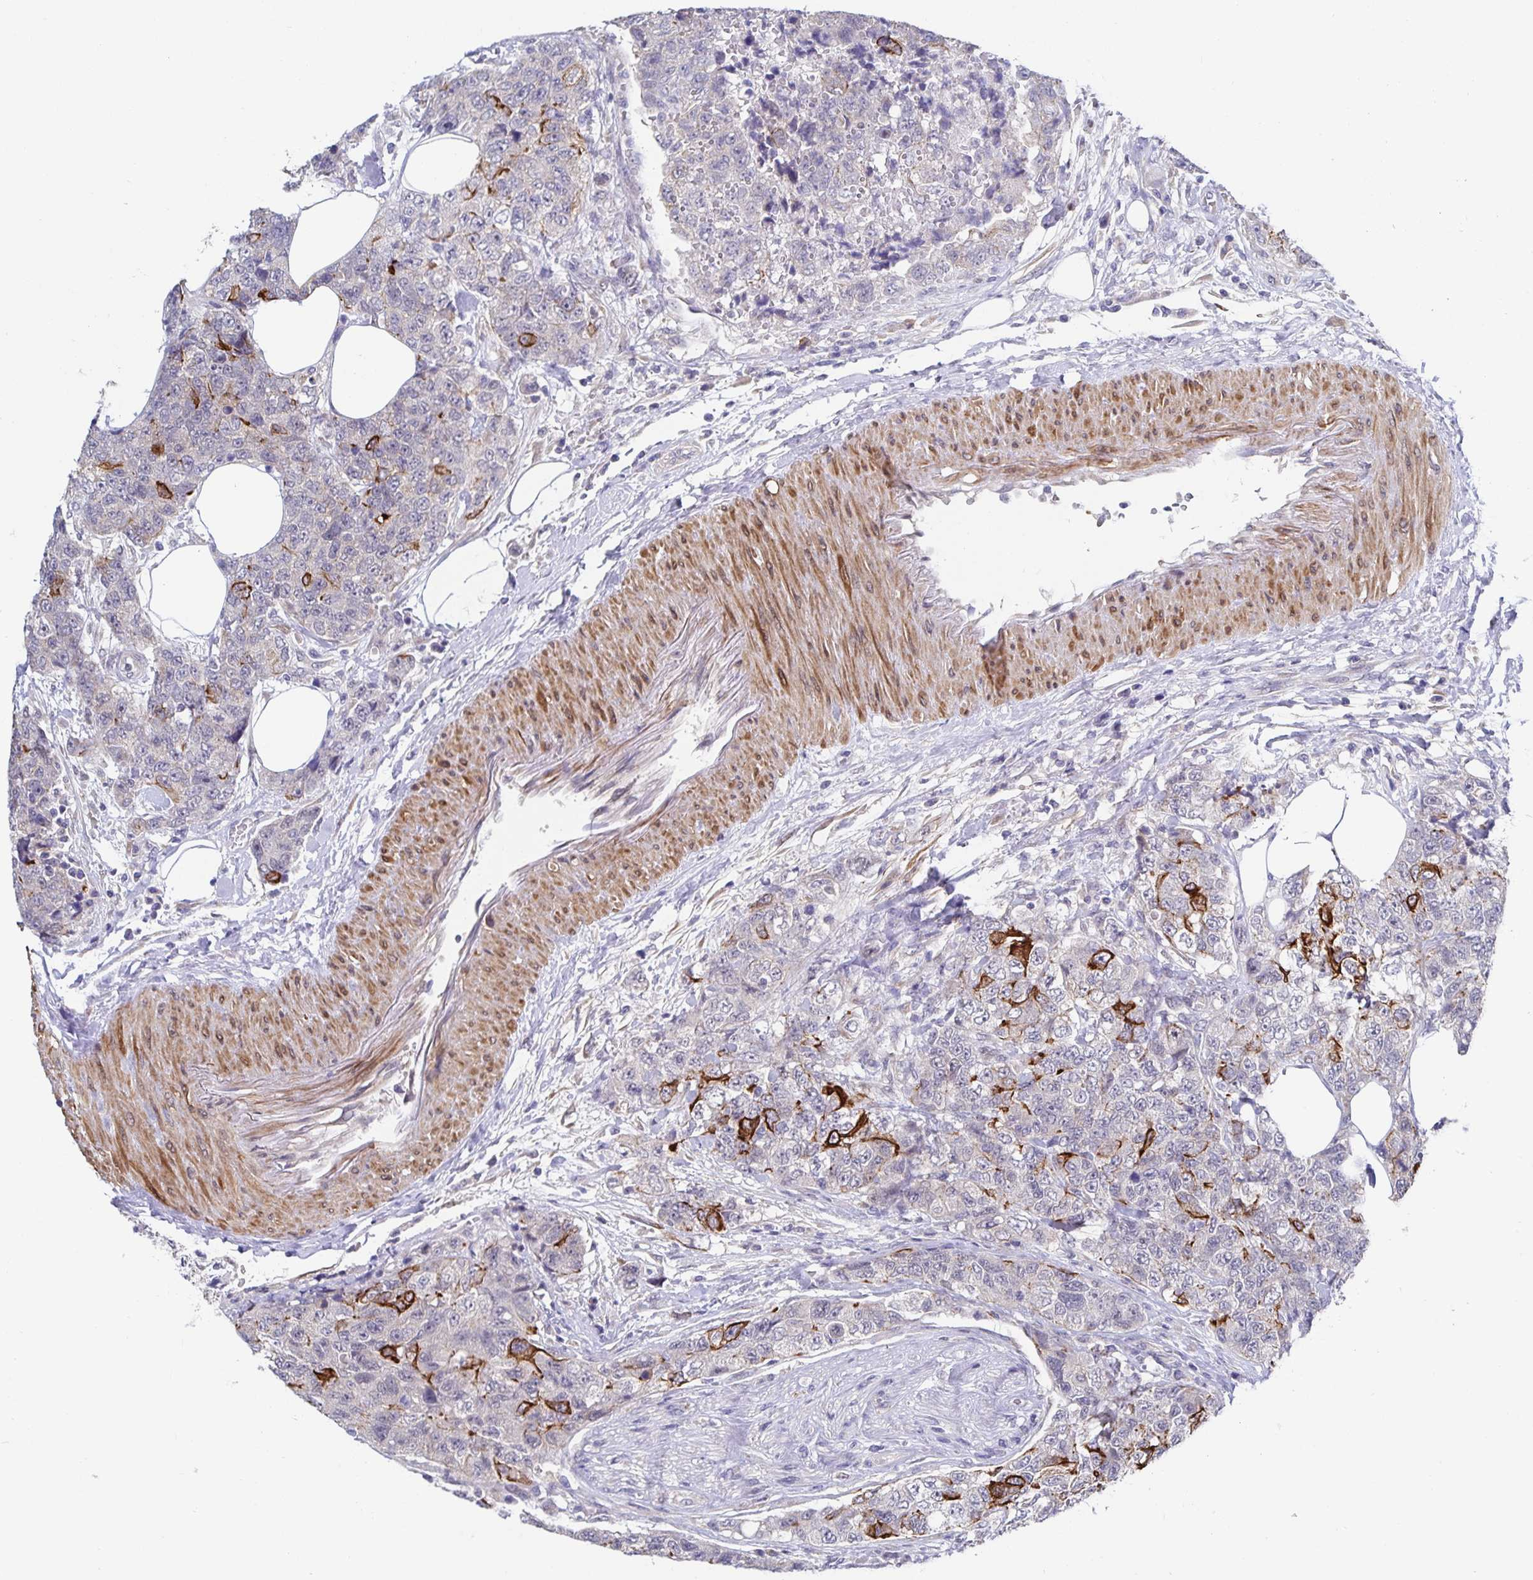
{"staining": {"intensity": "strong", "quantity": "<25%", "location": "cytoplasmic/membranous"}, "tissue": "urothelial cancer", "cell_type": "Tumor cells", "image_type": "cancer", "snomed": [{"axis": "morphology", "description": "Urothelial carcinoma, High grade"}, {"axis": "topography", "description": "Urinary bladder"}], "caption": "An image of human high-grade urothelial carcinoma stained for a protein shows strong cytoplasmic/membranous brown staining in tumor cells. The protein is stained brown, and the nuclei are stained in blue (DAB (3,3'-diaminobenzidine) IHC with brightfield microscopy, high magnification).", "gene": "ZIK1", "patient": {"sex": "female", "age": 78}}